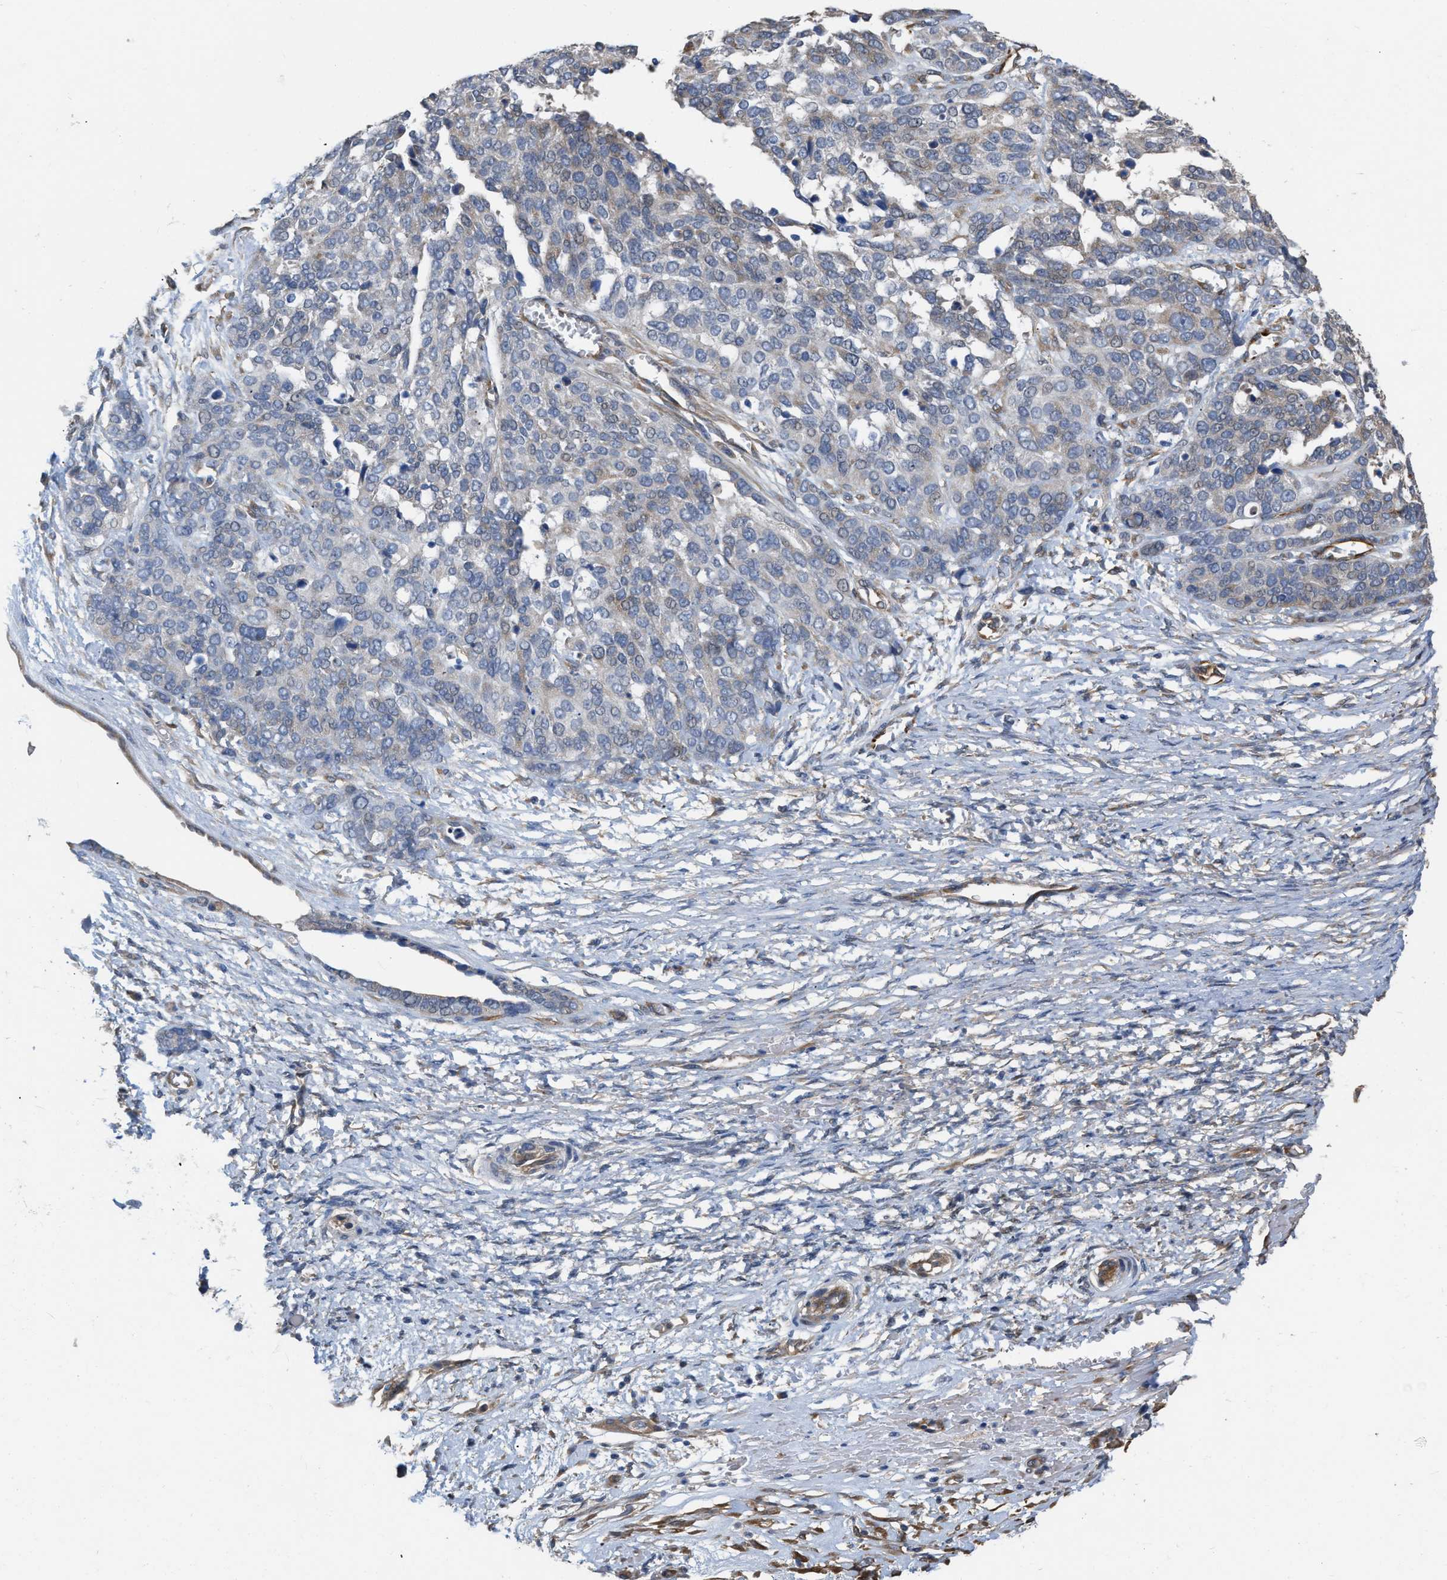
{"staining": {"intensity": "negative", "quantity": "none", "location": "none"}, "tissue": "ovarian cancer", "cell_type": "Tumor cells", "image_type": "cancer", "snomed": [{"axis": "morphology", "description": "Cystadenocarcinoma, serous, NOS"}, {"axis": "topography", "description": "Ovary"}], "caption": "This image is of ovarian cancer (serous cystadenocarcinoma) stained with IHC to label a protein in brown with the nuclei are counter-stained blue. There is no expression in tumor cells.", "gene": "SLC4A11", "patient": {"sex": "female", "age": 44}}